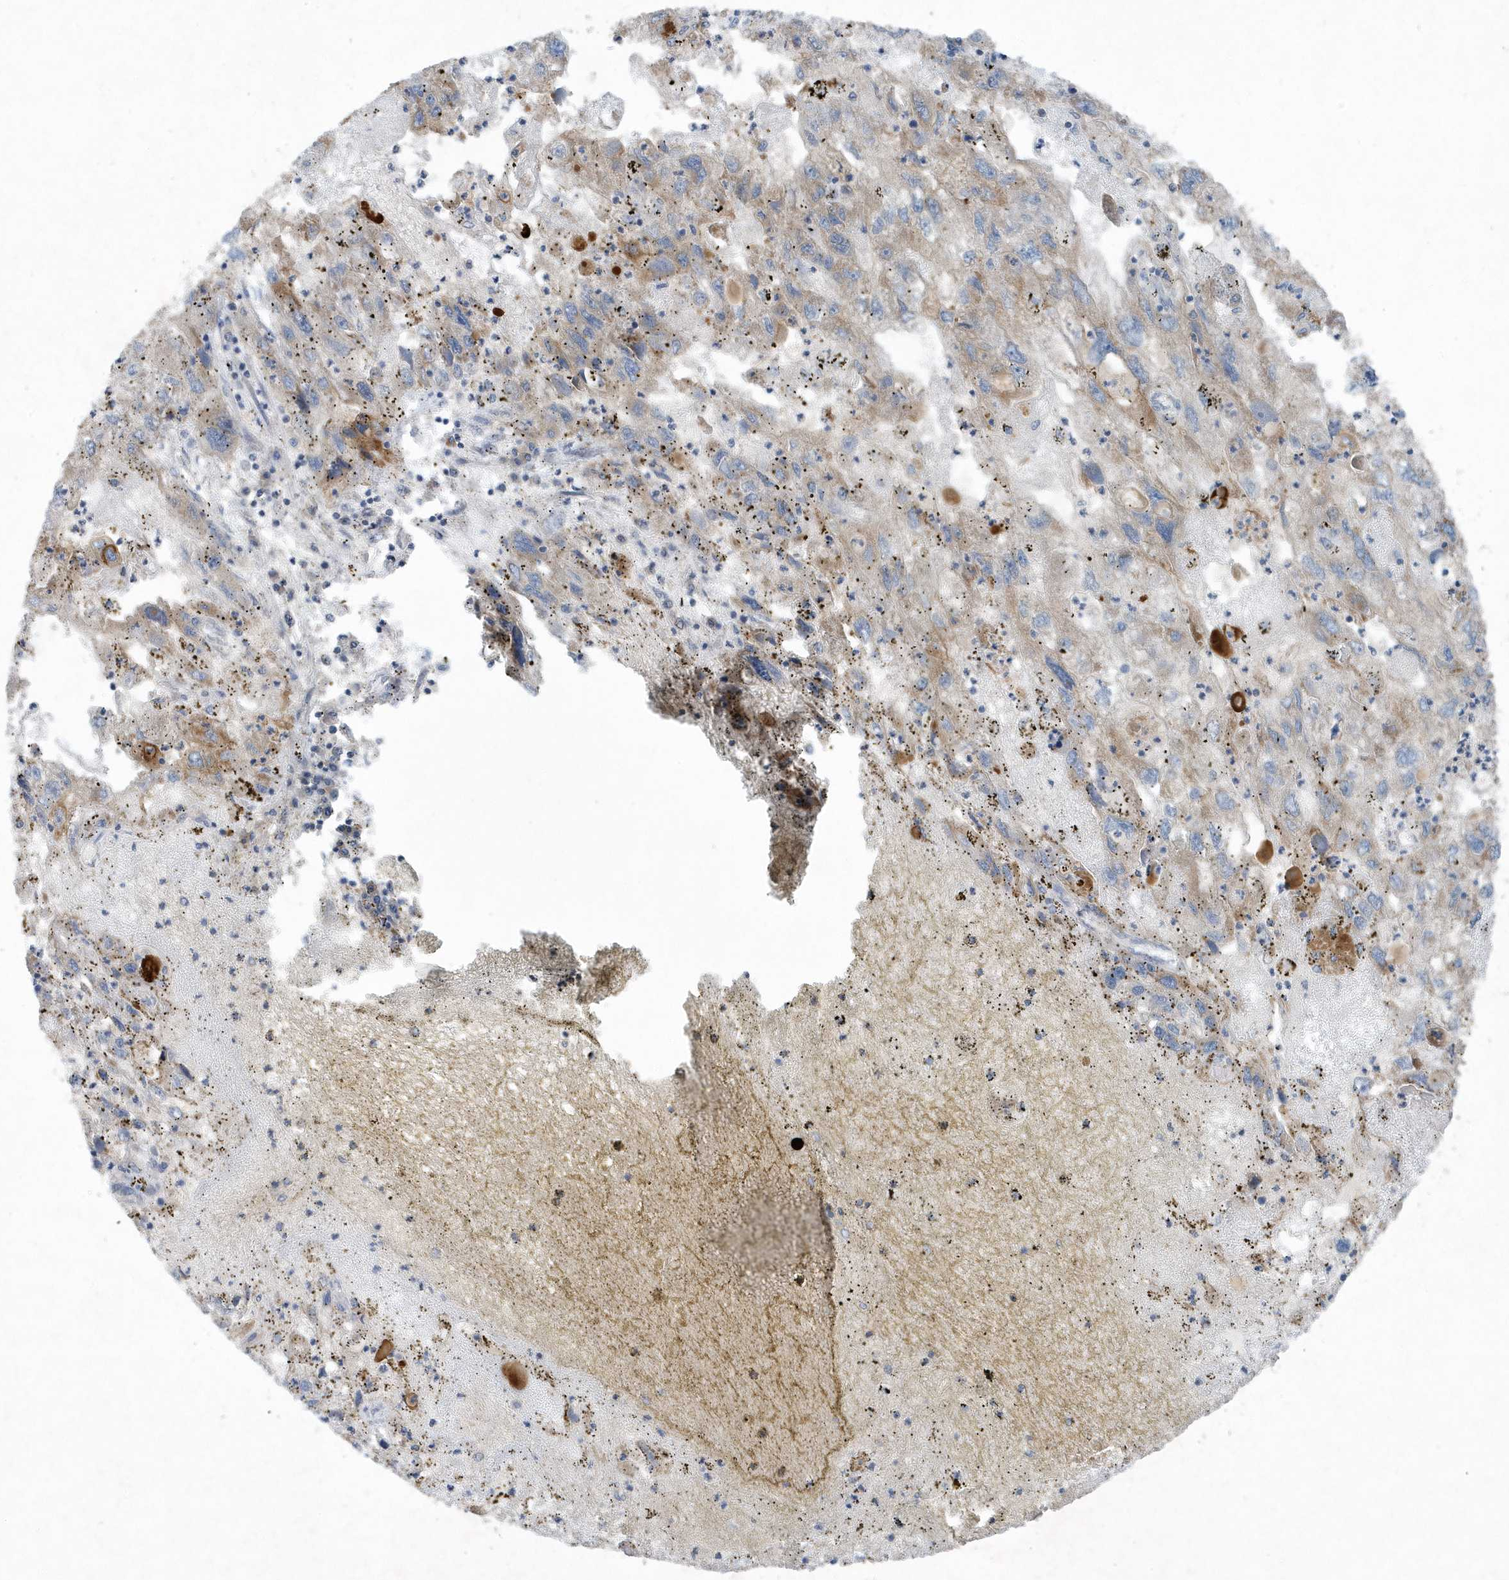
{"staining": {"intensity": "moderate", "quantity": "<25%", "location": "cytoplasmic/membranous"}, "tissue": "endometrial cancer", "cell_type": "Tumor cells", "image_type": "cancer", "snomed": [{"axis": "morphology", "description": "Adenocarcinoma, NOS"}, {"axis": "topography", "description": "Endometrium"}], "caption": "This is a histology image of immunohistochemistry (IHC) staining of adenocarcinoma (endometrial), which shows moderate expression in the cytoplasmic/membranous of tumor cells.", "gene": "SLC38A2", "patient": {"sex": "female", "age": 49}}